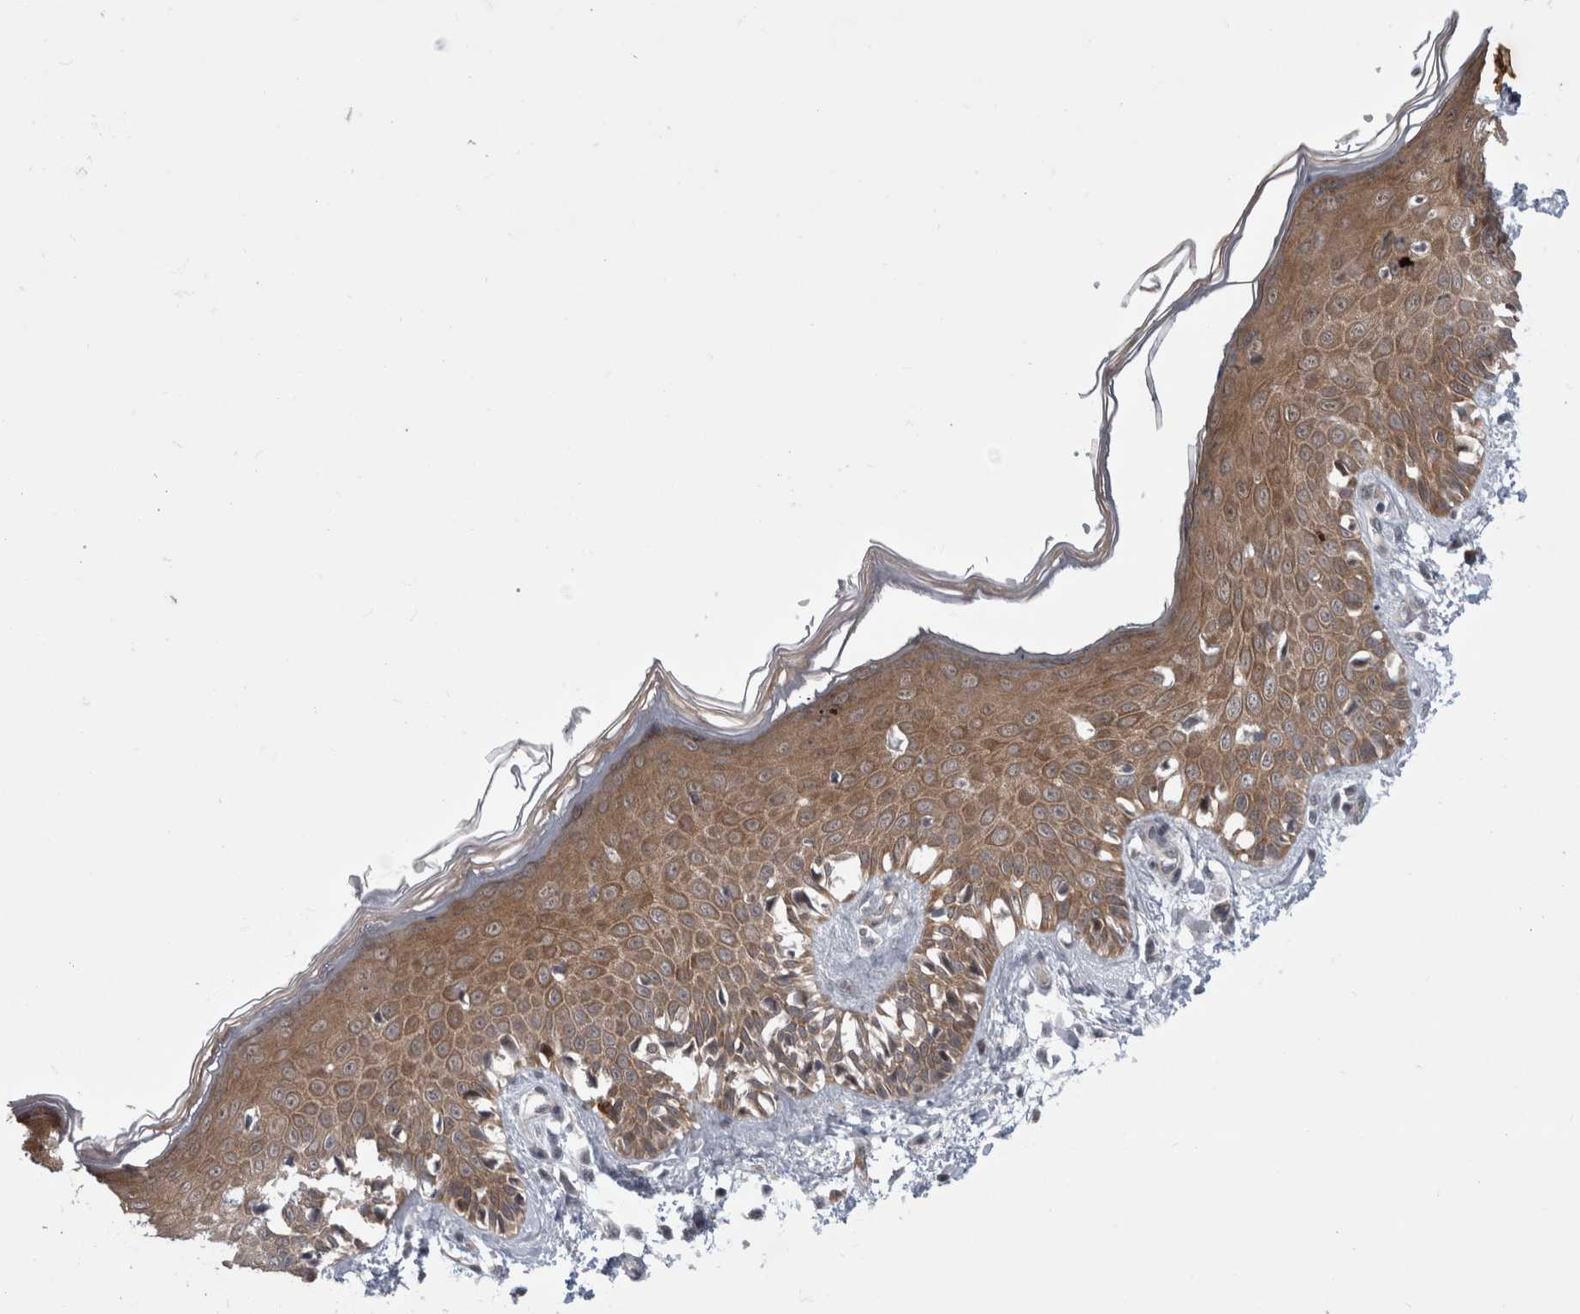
{"staining": {"intensity": "weak", "quantity": ">75%", "location": "cytoplasmic/membranous"}, "tissue": "skin", "cell_type": "Fibroblasts", "image_type": "normal", "snomed": [{"axis": "morphology", "description": "Normal tissue, NOS"}, {"axis": "morphology", "description": "Inflammation, NOS"}, {"axis": "topography", "description": "Skin"}], "caption": "The image shows a brown stain indicating the presence of a protein in the cytoplasmic/membranous of fibroblasts in skin.", "gene": "FAM83H", "patient": {"sex": "female", "age": 44}}